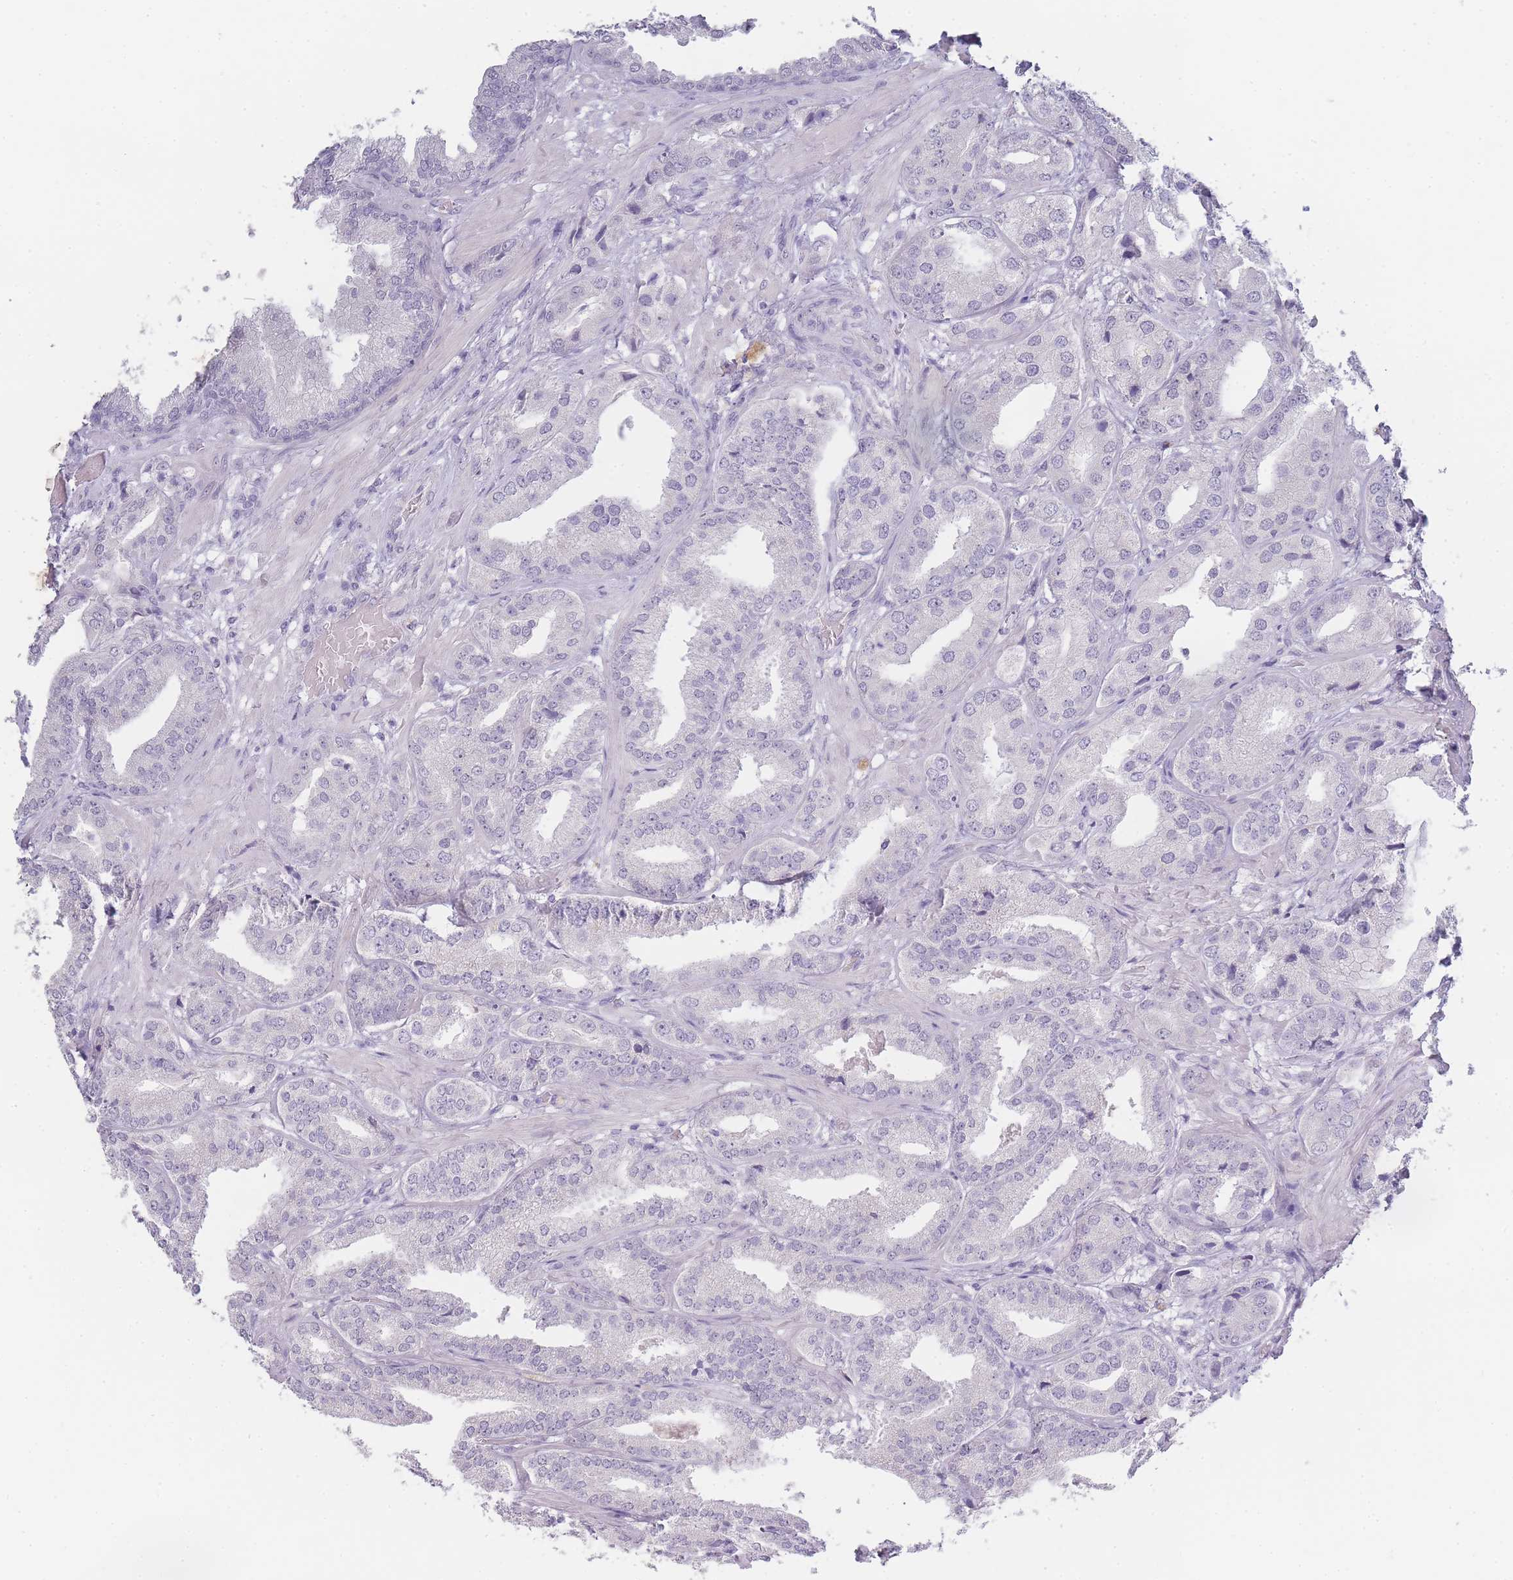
{"staining": {"intensity": "negative", "quantity": "none", "location": "none"}, "tissue": "prostate cancer", "cell_type": "Tumor cells", "image_type": "cancer", "snomed": [{"axis": "morphology", "description": "Adenocarcinoma, High grade"}, {"axis": "topography", "description": "Prostate"}], "caption": "Immunohistochemical staining of human prostate cancer (high-grade adenocarcinoma) reveals no significant staining in tumor cells.", "gene": "INS", "patient": {"sex": "male", "age": 63}}